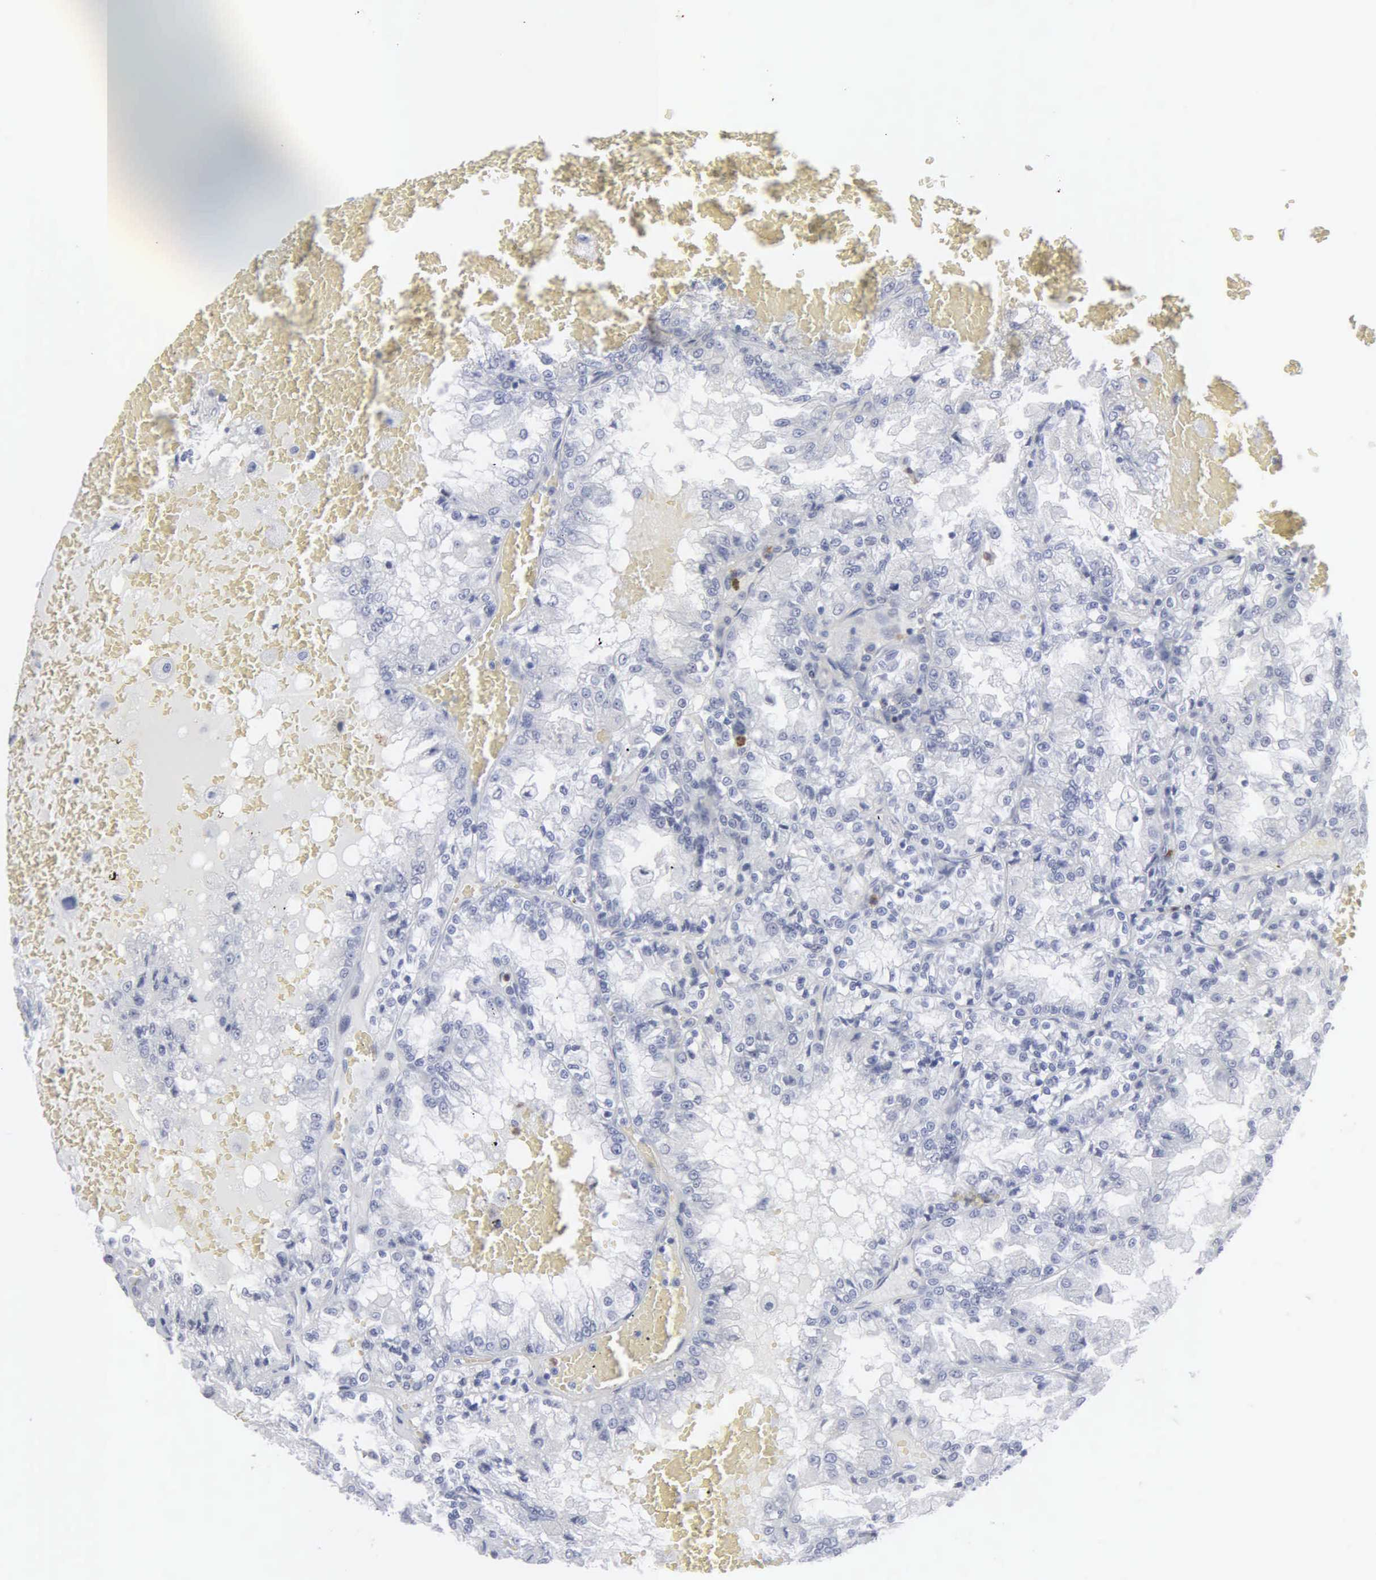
{"staining": {"intensity": "negative", "quantity": "none", "location": "none"}, "tissue": "renal cancer", "cell_type": "Tumor cells", "image_type": "cancer", "snomed": [{"axis": "morphology", "description": "Adenocarcinoma, NOS"}, {"axis": "topography", "description": "Kidney"}], "caption": "Tumor cells are negative for protein expression in human renal cancer. (Stains: DAB immunohistochemistry (IHC) with hematoxylin counter stain, Microscopy: brightfield microscopy at high magnification).", "gene": "SPIN3", "patient": {"sex": "female", "age": 56}}